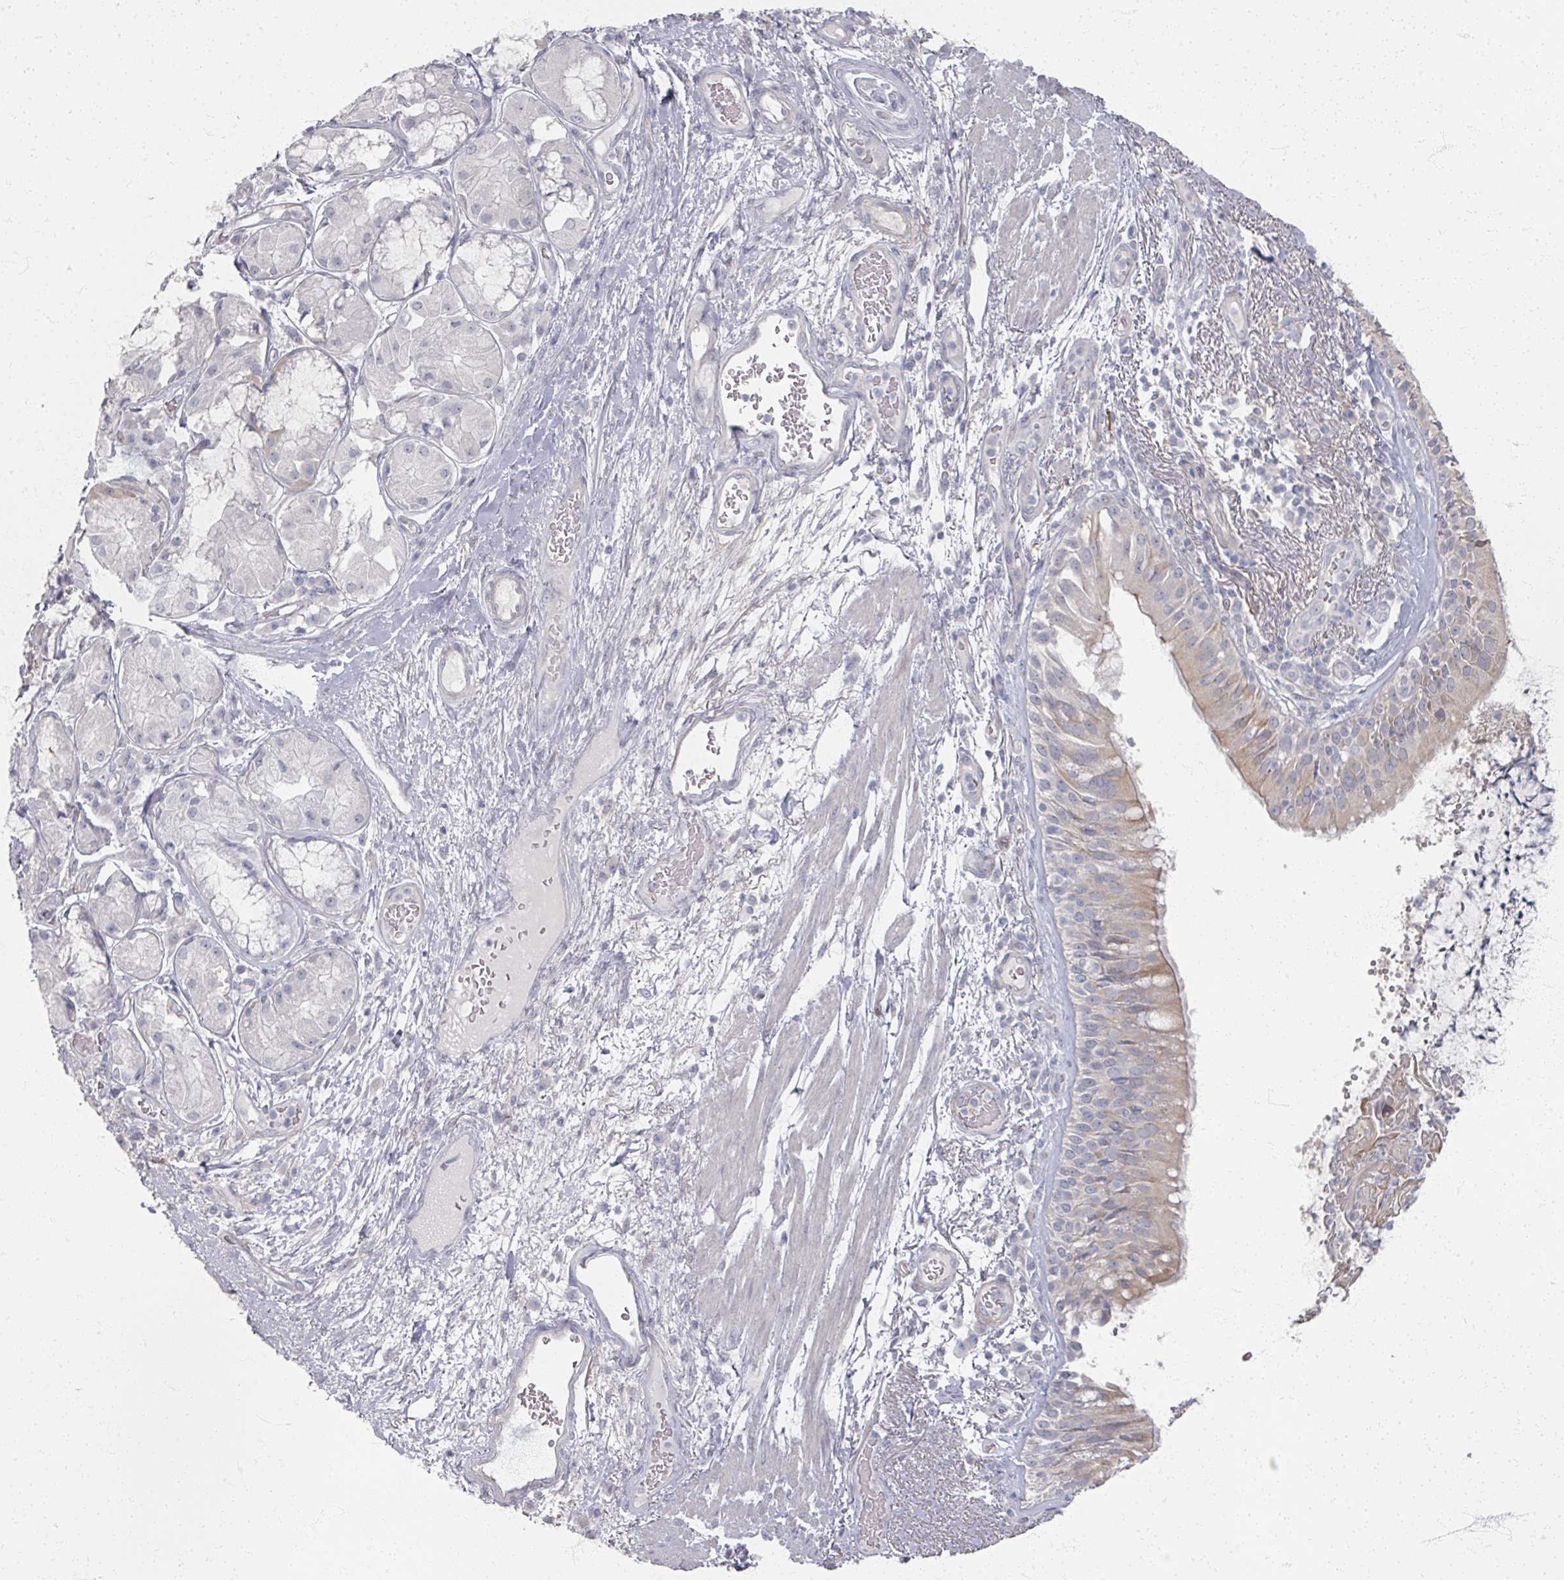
{"staining": {"intensity": "weak", "quantity": "<25%", "location": "cytoplasmic/membranous"}, "tissue": "bronchus", "cell_type": "Respiratory epithelial cells", "image_type": "normal", "snomed": [{"axis": "morphology", "description": "Normal tissue, NOS"}, {"axis": "topography", "description": "Cartilage tissue"}, {"axis": "topography", "description": "Bronchus"}], "caption": "The photomicrograph shows no significant expression in respiratory epithelial cells of bronchus. (DAB (3,3'-diaminobenzidine) immunohistochemistry with hematoxylin counter stain).", "gene": "TTYH3", "patient": {"sex": "male", "age": 63}}